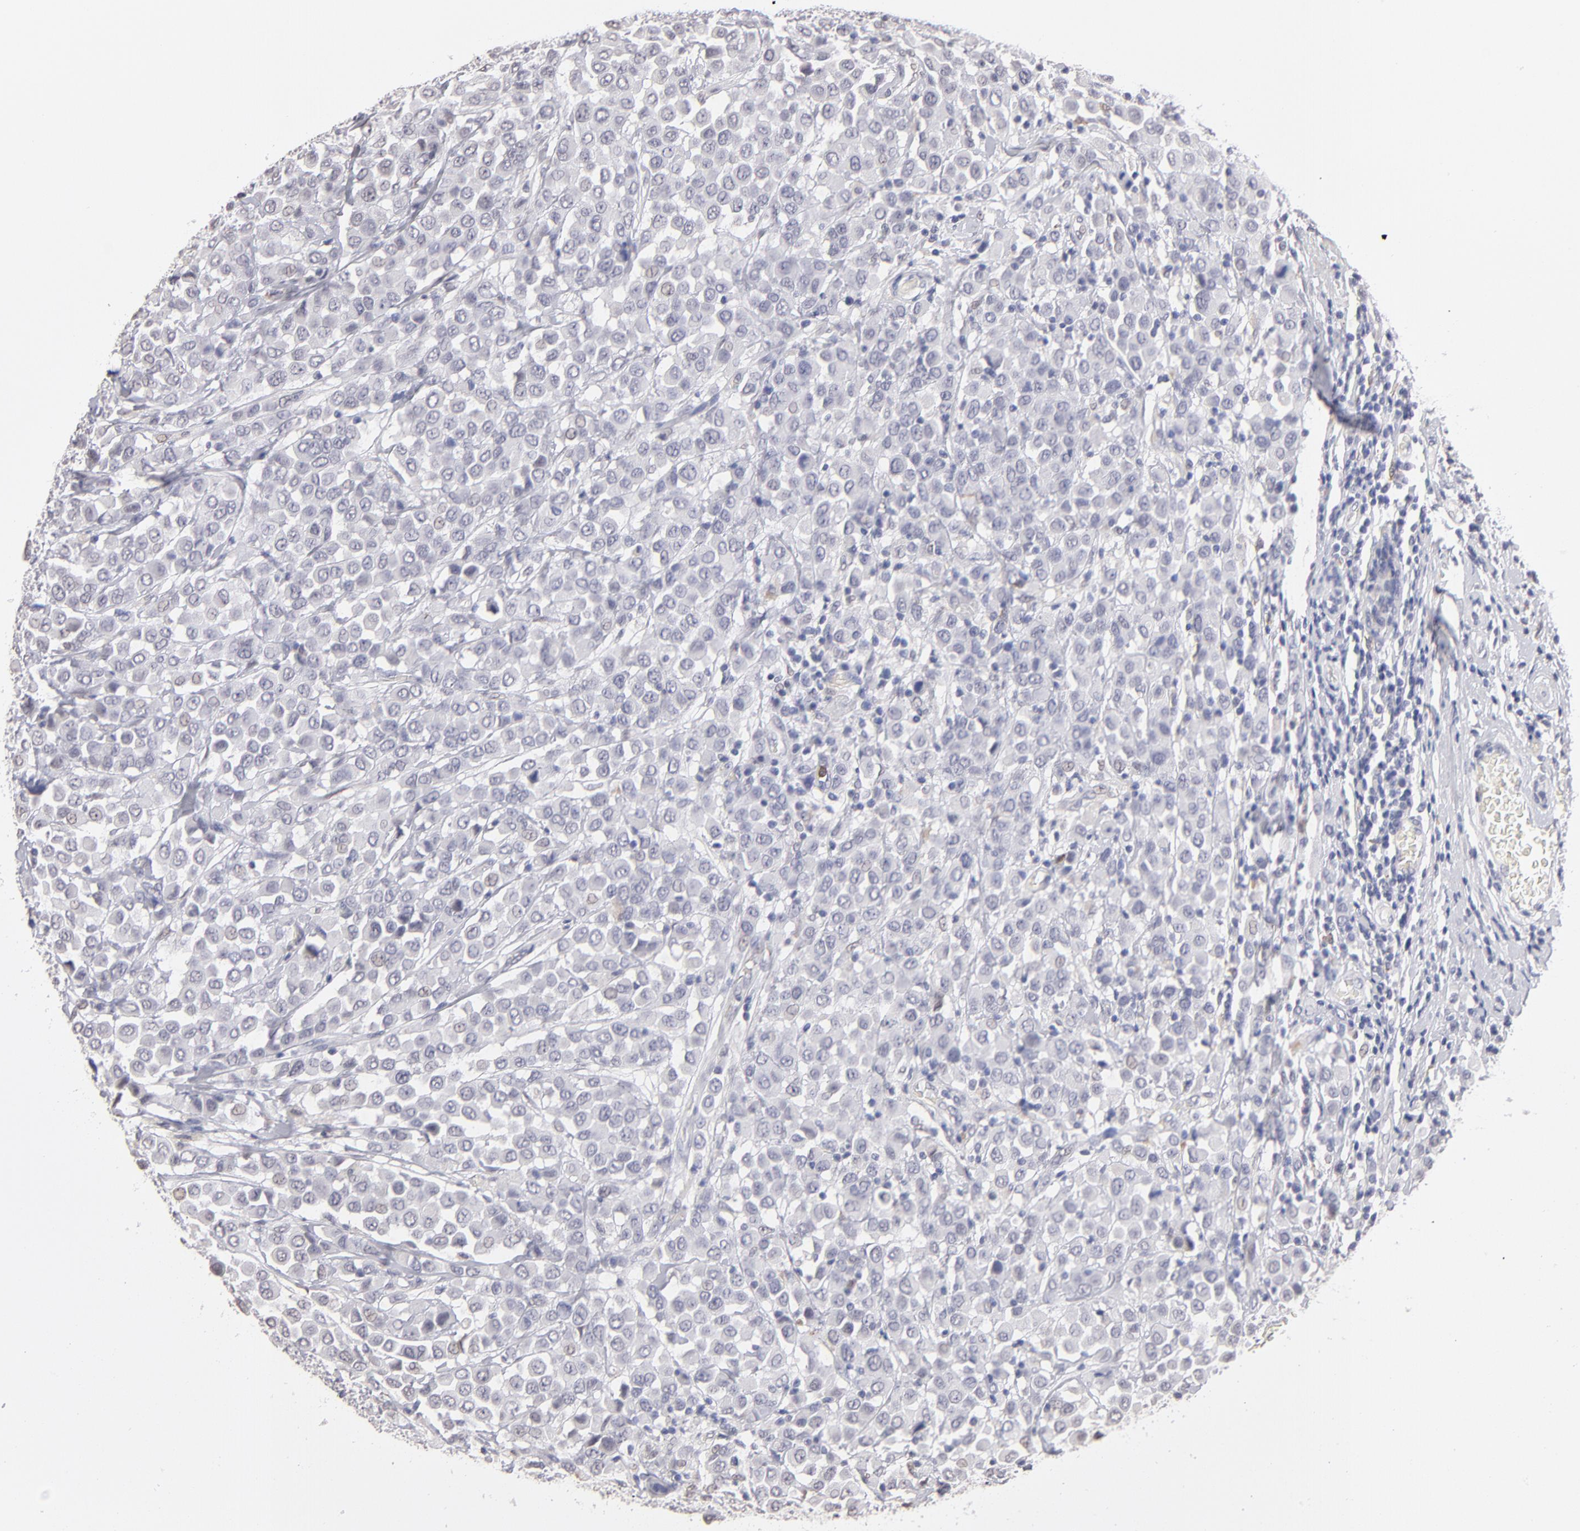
{"staining": {"intensity": "negative", "quantity": "none", "location": "none"}, "tissue": "breast cancer", "cell_type": "Tumor cells", "image_type": "cancer", "snomed": [{"axis": "morphology", "description": "Duct carcinoma"}, {"axis": "topography", "description": "Breast"}], "caption": "IHC of breast cancer (infiltrating ductal carcinoma) displays no expression in tumor cells.", "gene": "MGAM", "patient": {"sex": "female", "age": 61}}